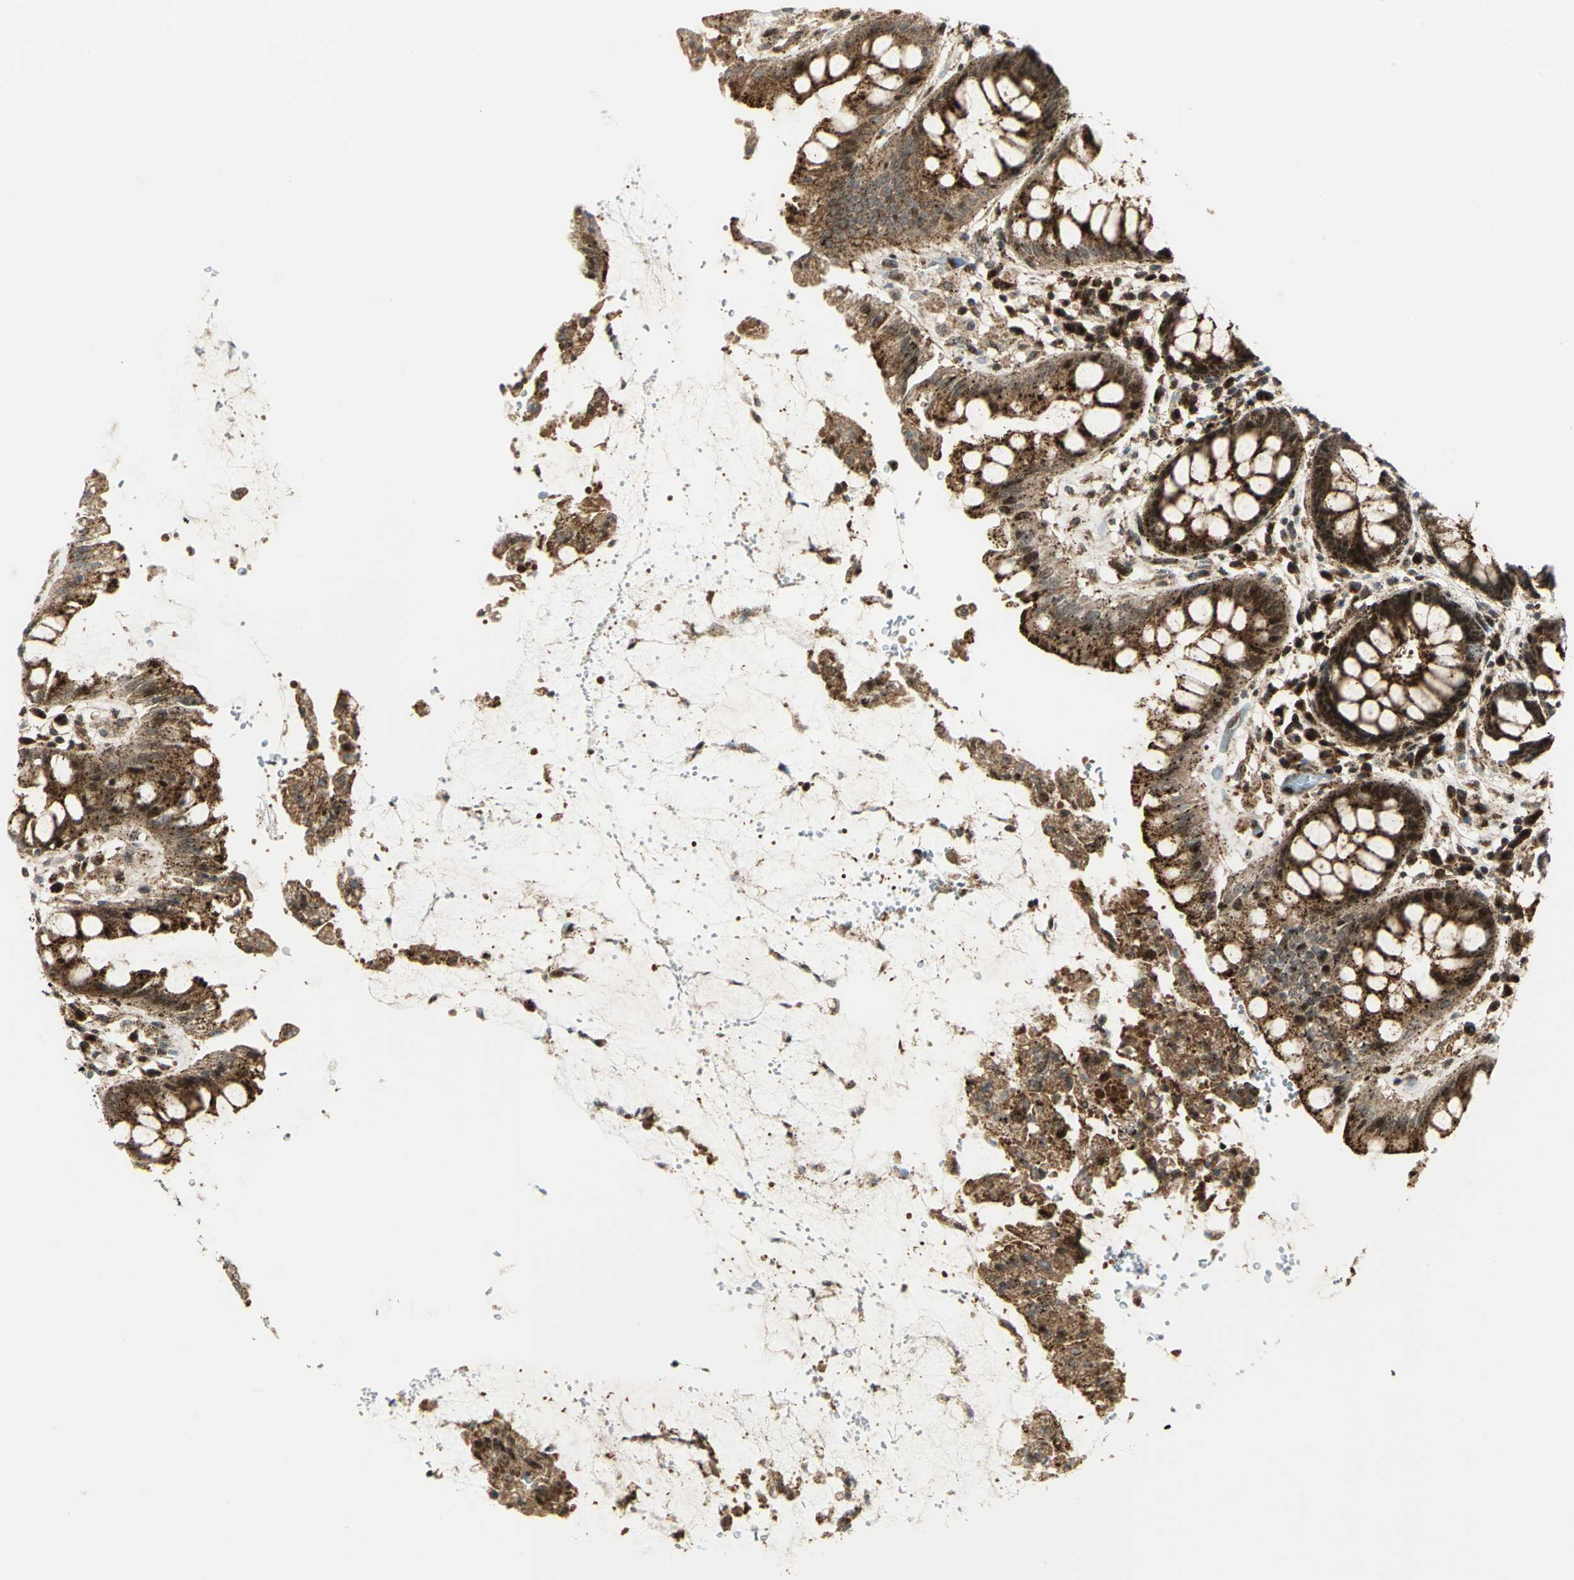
{"staining": {"intensity": "strong", "quantity": ">75%", "location": "cytoplasmic/membranous,nuclear"}, "tissue": "rectum", "cell_type": "Glandular cells", "image_type": "normal", "snomed": [{"axis": "morphology", "description": "Normal tissue, NOS"}, {"axis": "topography", "description": "Rectum"}], "caption": "Rectum stained with DAB immunohistochemistry displays high levels of strong cytoplasmic/membranous,nuclear positivity in about >75% of glandular cells.", "gene": "ATP6V1A", "patient": {"sex": "female", "age": 46}}